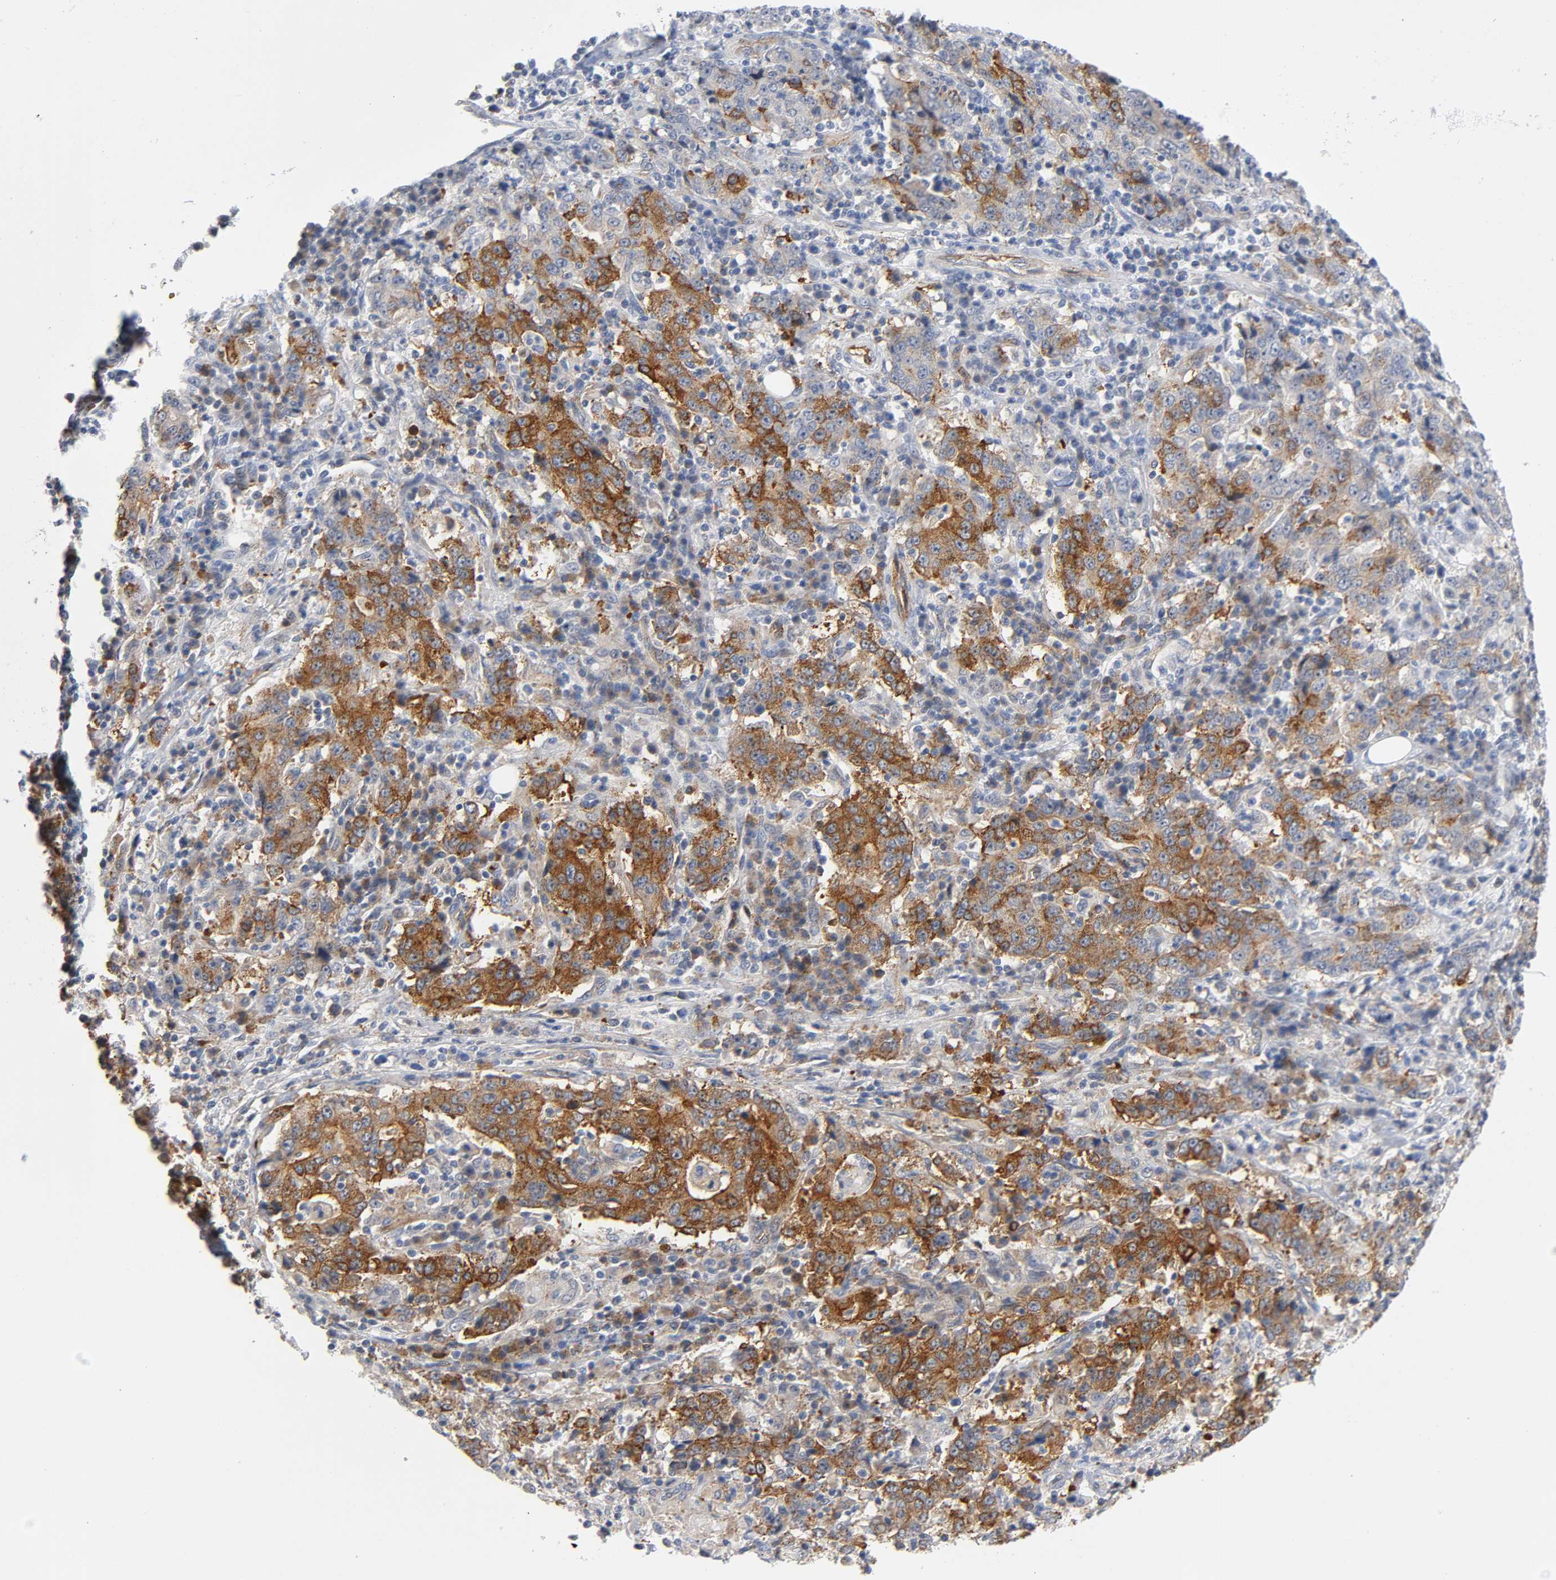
{"staining": {"intensity": "strong", "quantity": ">75%", "location": "cytoplasmic/membranous"}, "tissue": "stomach cancer", "cell_type": "Tumor cells", "image_type": "cancer", "snomed": [{"axis": "morphology", "description": "Normal tissue, NOS"}, {"axis": "morphology", "description": "Adenocarcinoma, NOS"}, {"axis": "topography", "description": "Stomach, upper"}, {"axis": "topography", "description": "Stomach"}], "caption": "Immunohistochemistry (DAB (3,3'-diaminobenzidine)) staining of adenocarcinoma (stomach) shows strong cytoplasmic/membranous protein positivity in approximately >75% of tumor cells.", "gene": "CD2AP", "patient": {"sex": "male", "age": 59}}